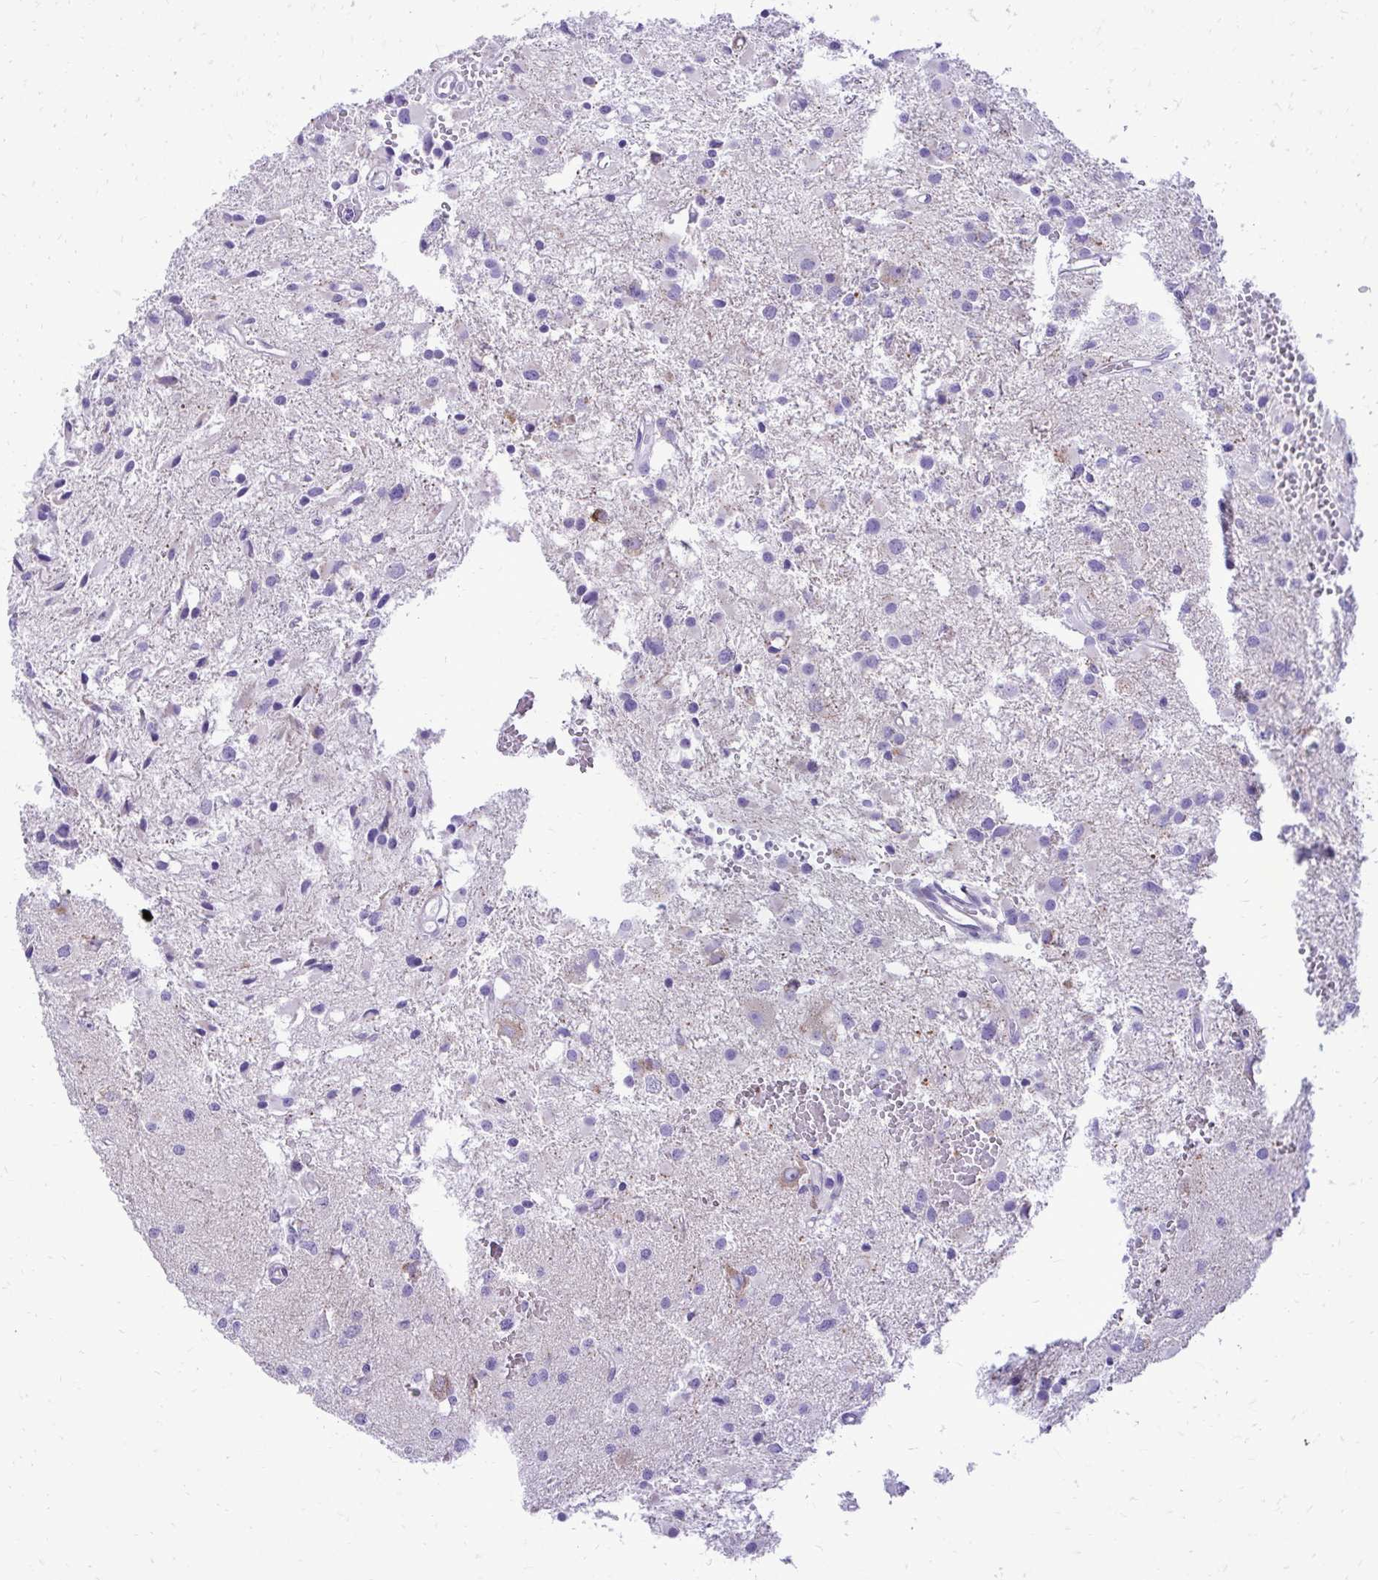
{"staining": {"intensity": "negative", "quantity": "none", "location": "none"}, "tissue": "glioma", "cell_type": "Tumor cells", "image_type": "cancer", "snomed": [{"axis": "morphology", "description": "Glioma, malignant, High grade"}, {"axis": "topography", "description": "Brain"}], "caption": "An image of malignant glioma (high-grade) stained for a protein displays no brown staining in tumor cells.", "gene": "PELI3", "patient": {"sex": "male", "age": 54}}